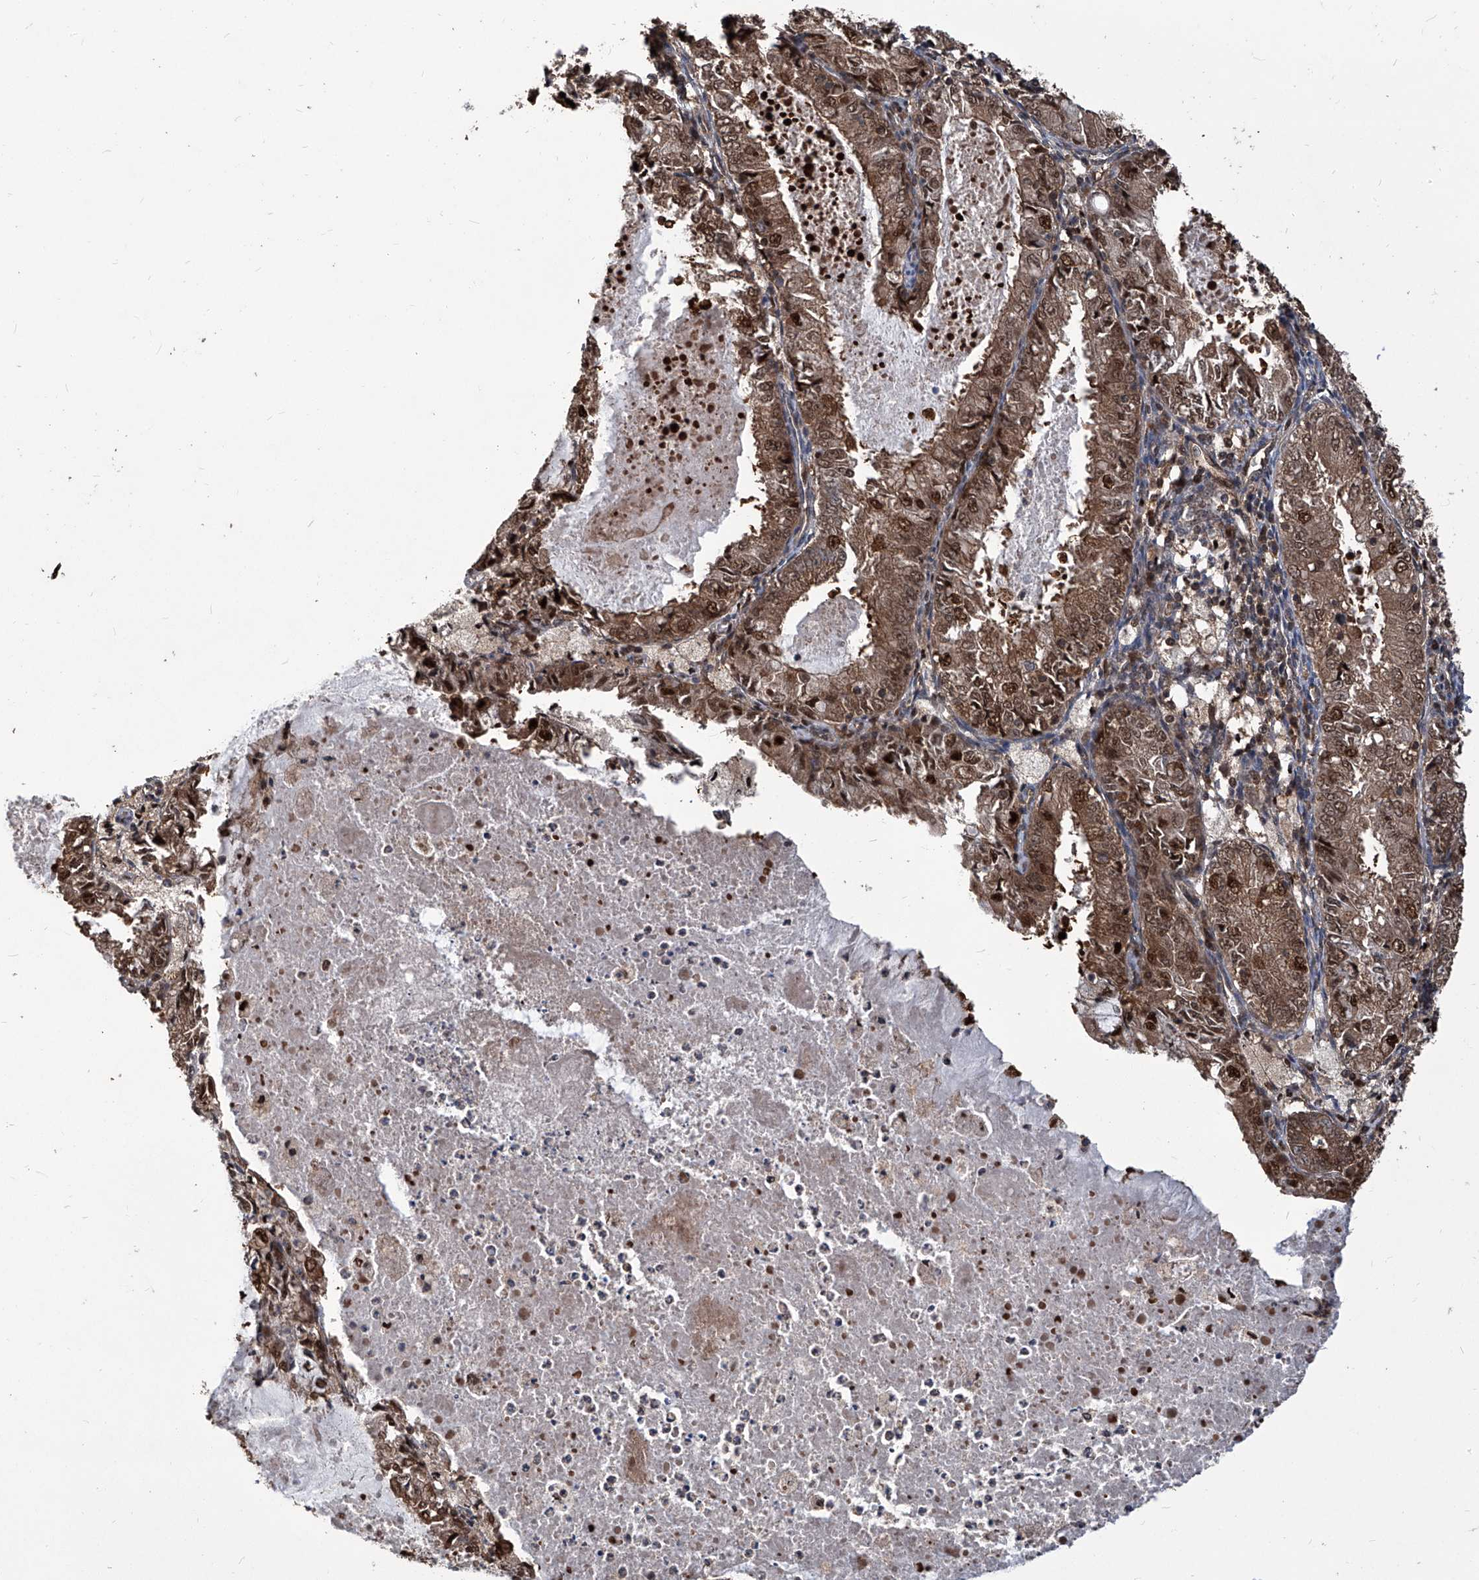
{"staining": {"intensity": "strong", "quantity": "<25%", "location": "cytoplasmic/membranous,nuclear"}, "tissue": "endometrial cancer", "cell_type": "Tumor cells", "image_type": "cancer", "snomed": [{"axis": "morphology", "description": "Adenocarcinoma, NOS"}, {"axis": "topography", "description": "Endometrium"}], "caption": "This histopathology image displays adenocarcinoma (endometrial) stained with IHC to label a protein in brown. The cytoplasmic/membranous and nuclear of tumor cells show strong positivity for the protein. Nuclei are counter-stained blue.", "gene": "PSMB1", "patient": {"sex": "female", "age": 57}}